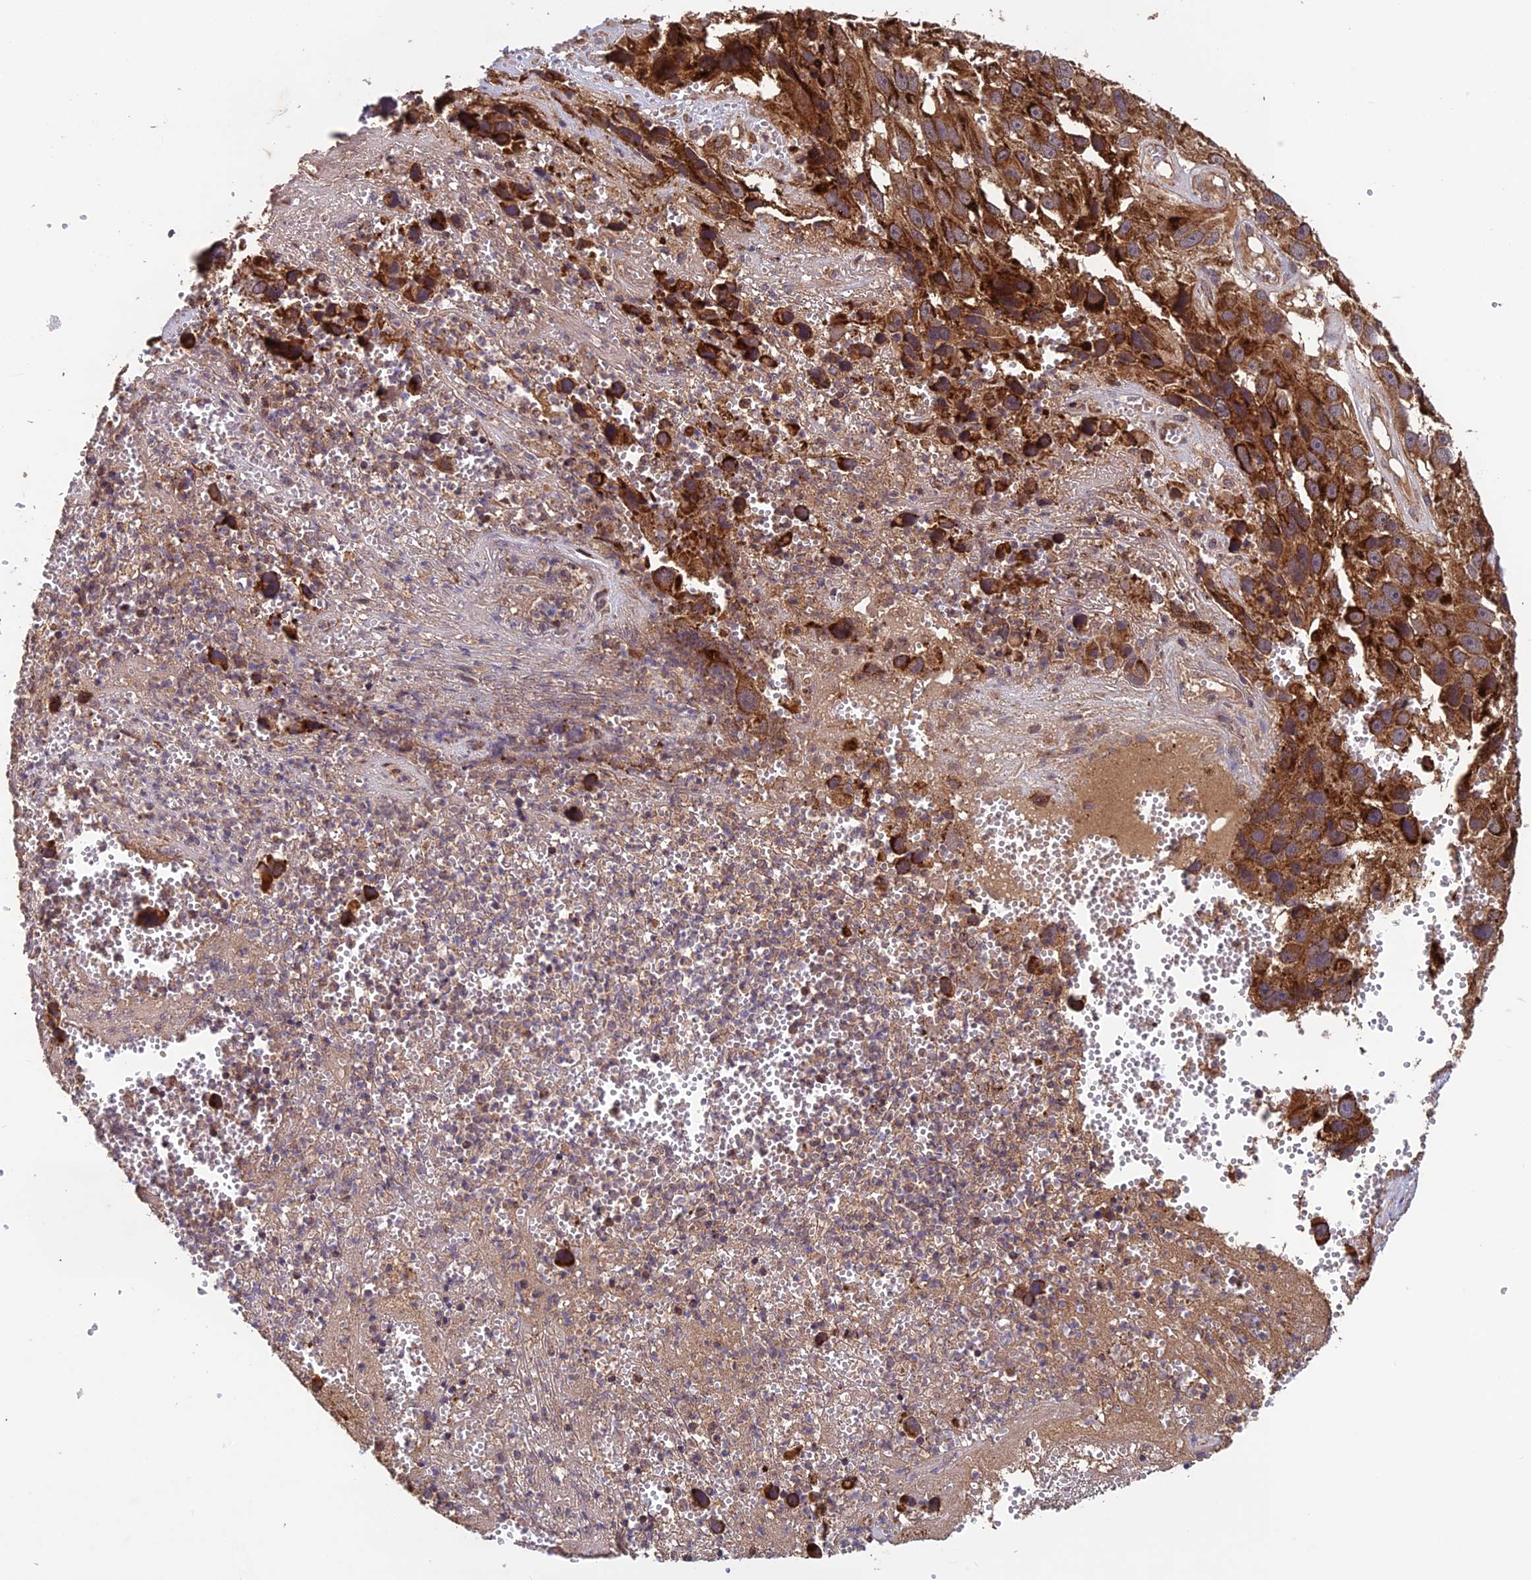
{"staining": {"intensity": "strong", "quantity": ">75%", "location": "cytoplasmic/membranous"}, "tissue": "melanoma", "cell_type": "Tumor cells", "image_type": "cancer", "snomed": [{"axis": "morphology", "description": "Malignant melanoma, NOS"}, {"axis": "topography", "description": "Skin"}], "caption": "Immunohistochemistry of melanoma exhibits high levels of strong cytoplasmic/membranous positivity in about >75% of tumor cells. Using DAB (brown) and hematoxylin (blue) stains, captured at high magnification using brightfield microscopy.", "gene": "CCDC15", "patient": {"sex": "male", "age": 84}}